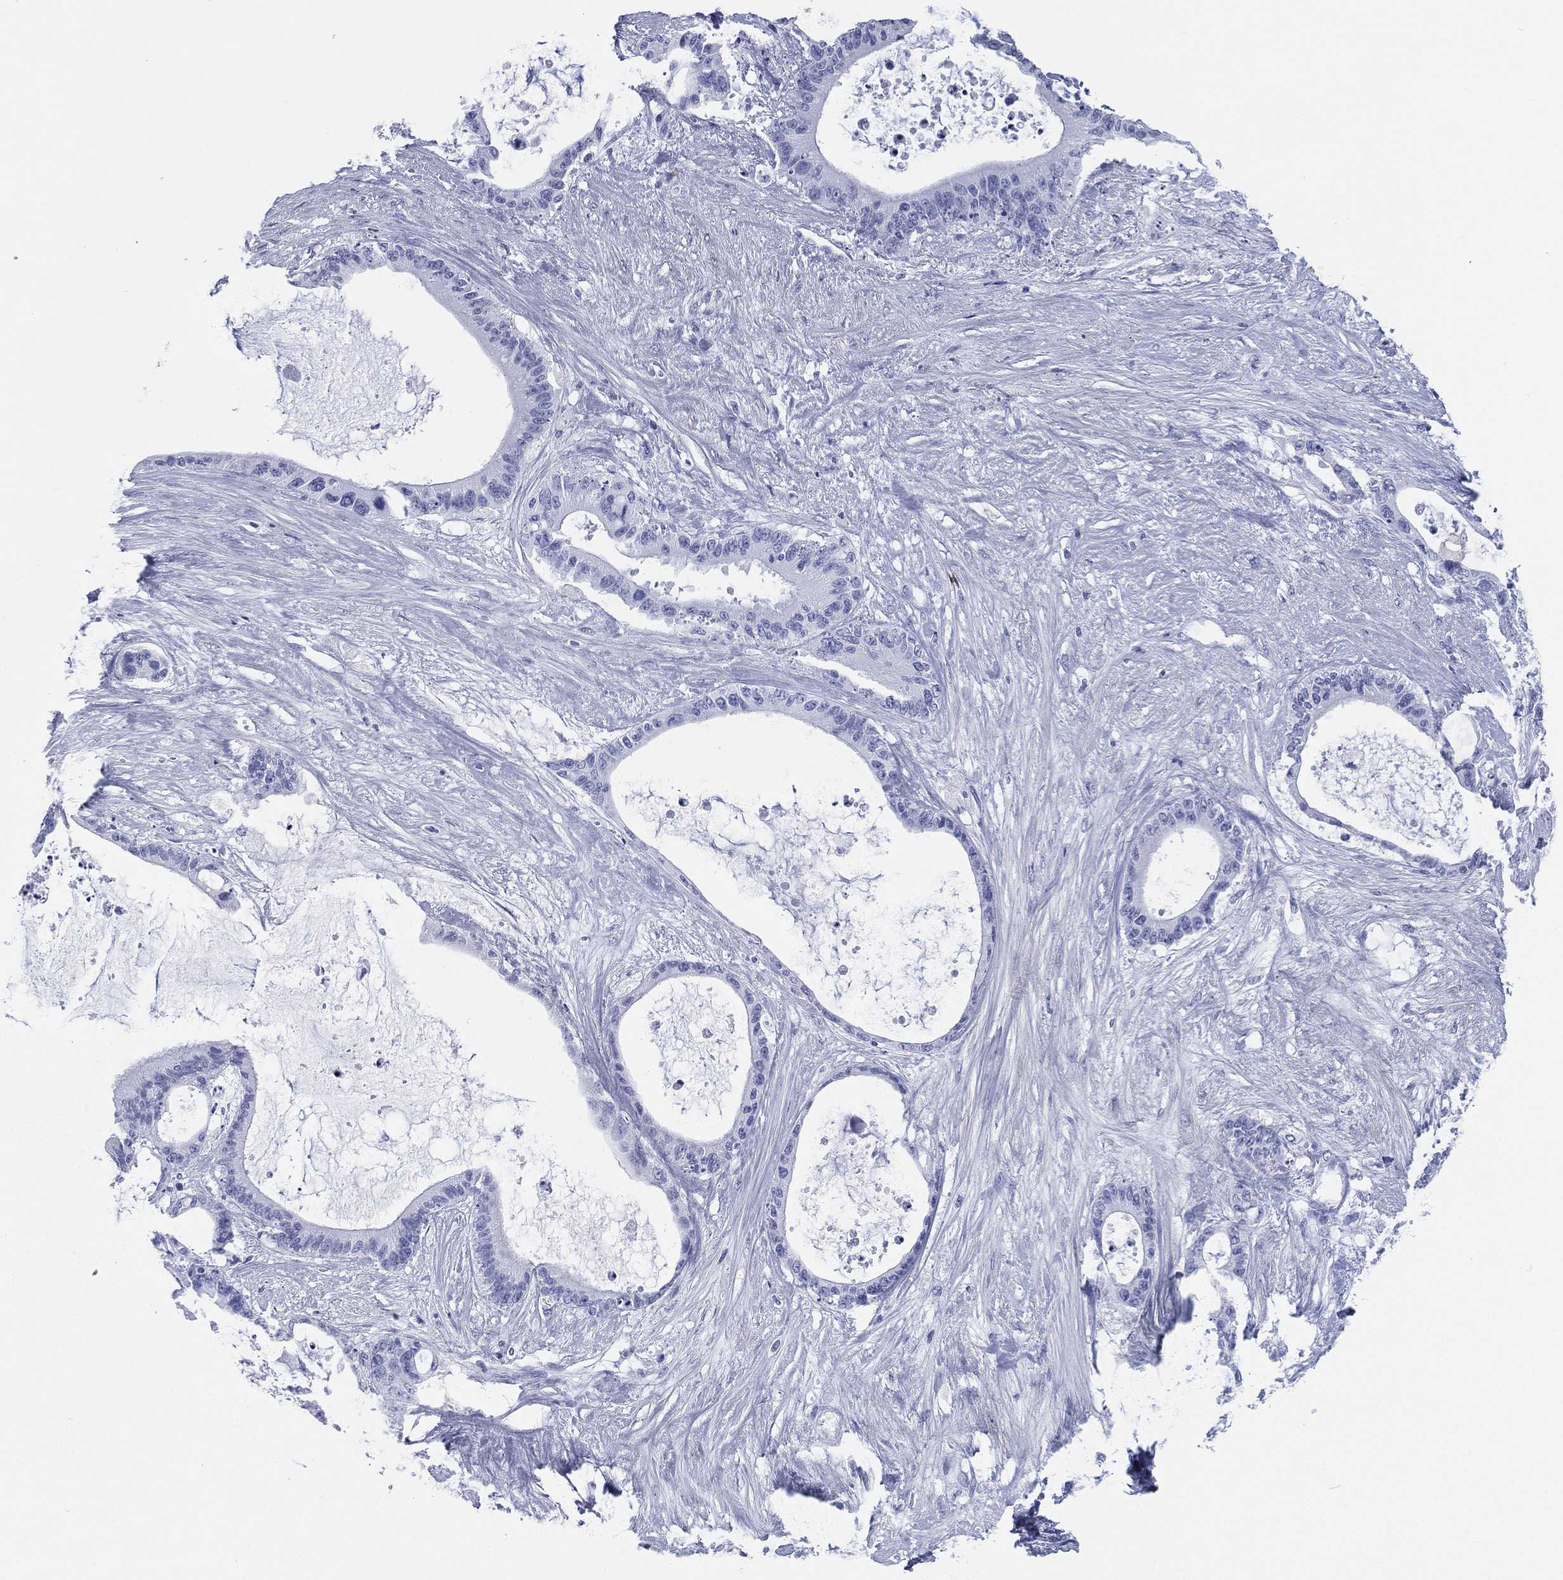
{"staining": {"intensity": "negative", "quantity": "none", "location": "none"}, "tissue": "liver cancer", "cell_type": "Tumor cells", "image_type": "cancer", "snomed": [{"axis": "morphology", "description": "Normal tissue, NOS"}, {"axis": "morphology", "description": "Cholangiocarcinoma"}, {"axis": "topography", "description": "Liver"}, {"axis": "topography", "description": "Peripheral nerve tissue"}], "caption": "Photomicrograph shows no significant protein staining in tumor cells of liver cholangiocarcinoma.", "gene": "CD79A", "patient": {"sex": "female", "age": 73}}